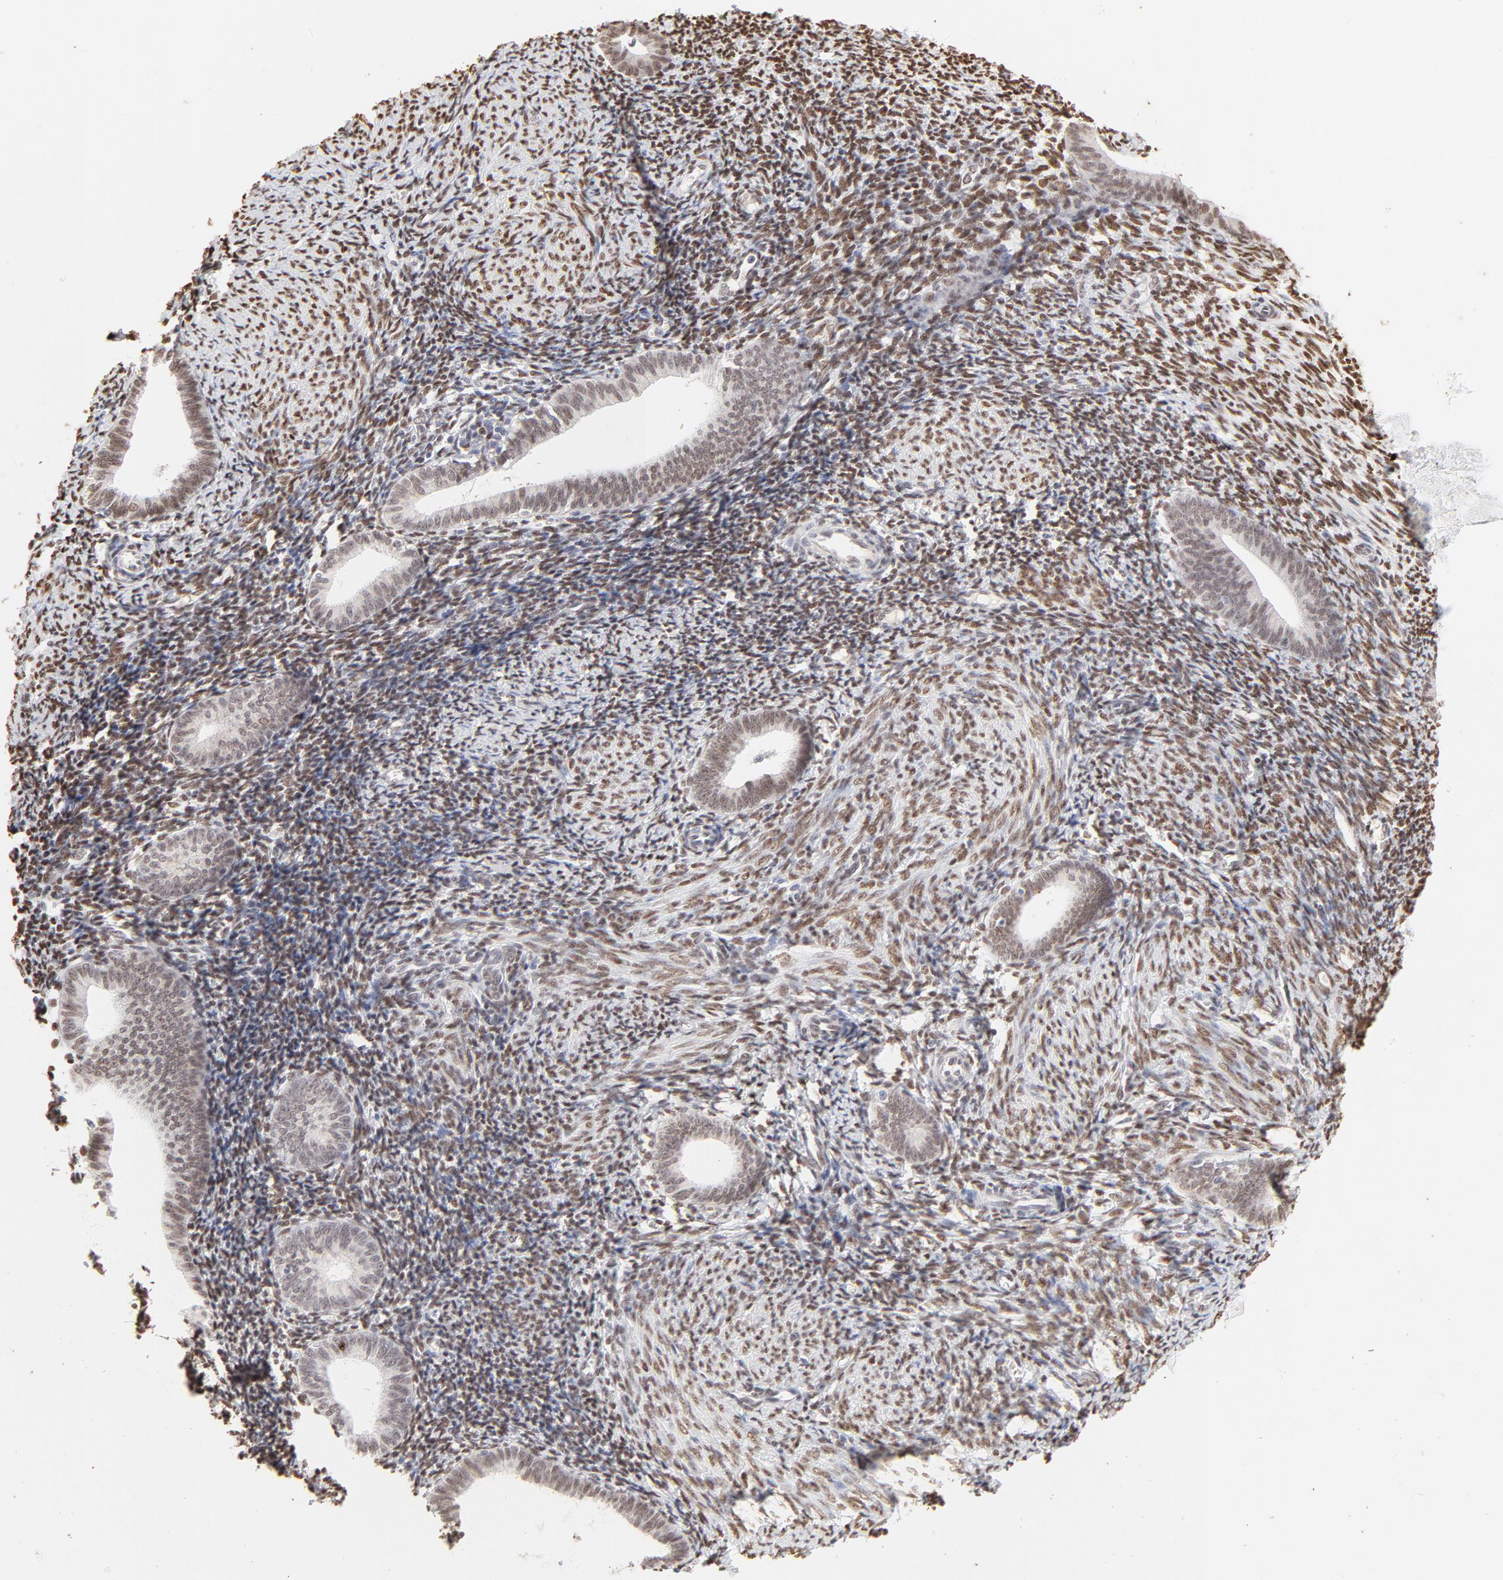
{"staining": {"intensity": "moderate", "quantity": ">75%", "location": "nuclear"}, "tissue": "endometrium", "cell_type": "Cells in endometrial stroma", "image_type": "normal", "snomed": [{"axis": "morphology", "description": "Normal tissue, NOS"}, {"axis": "topography", "description": "Endometrium"}], "caption": "Human endometrium stained with a protein marker shows moderate staining in cells in endometrial stroma.", "gene": "PBX1", "patient": {"sex": "female", "age": 57}}